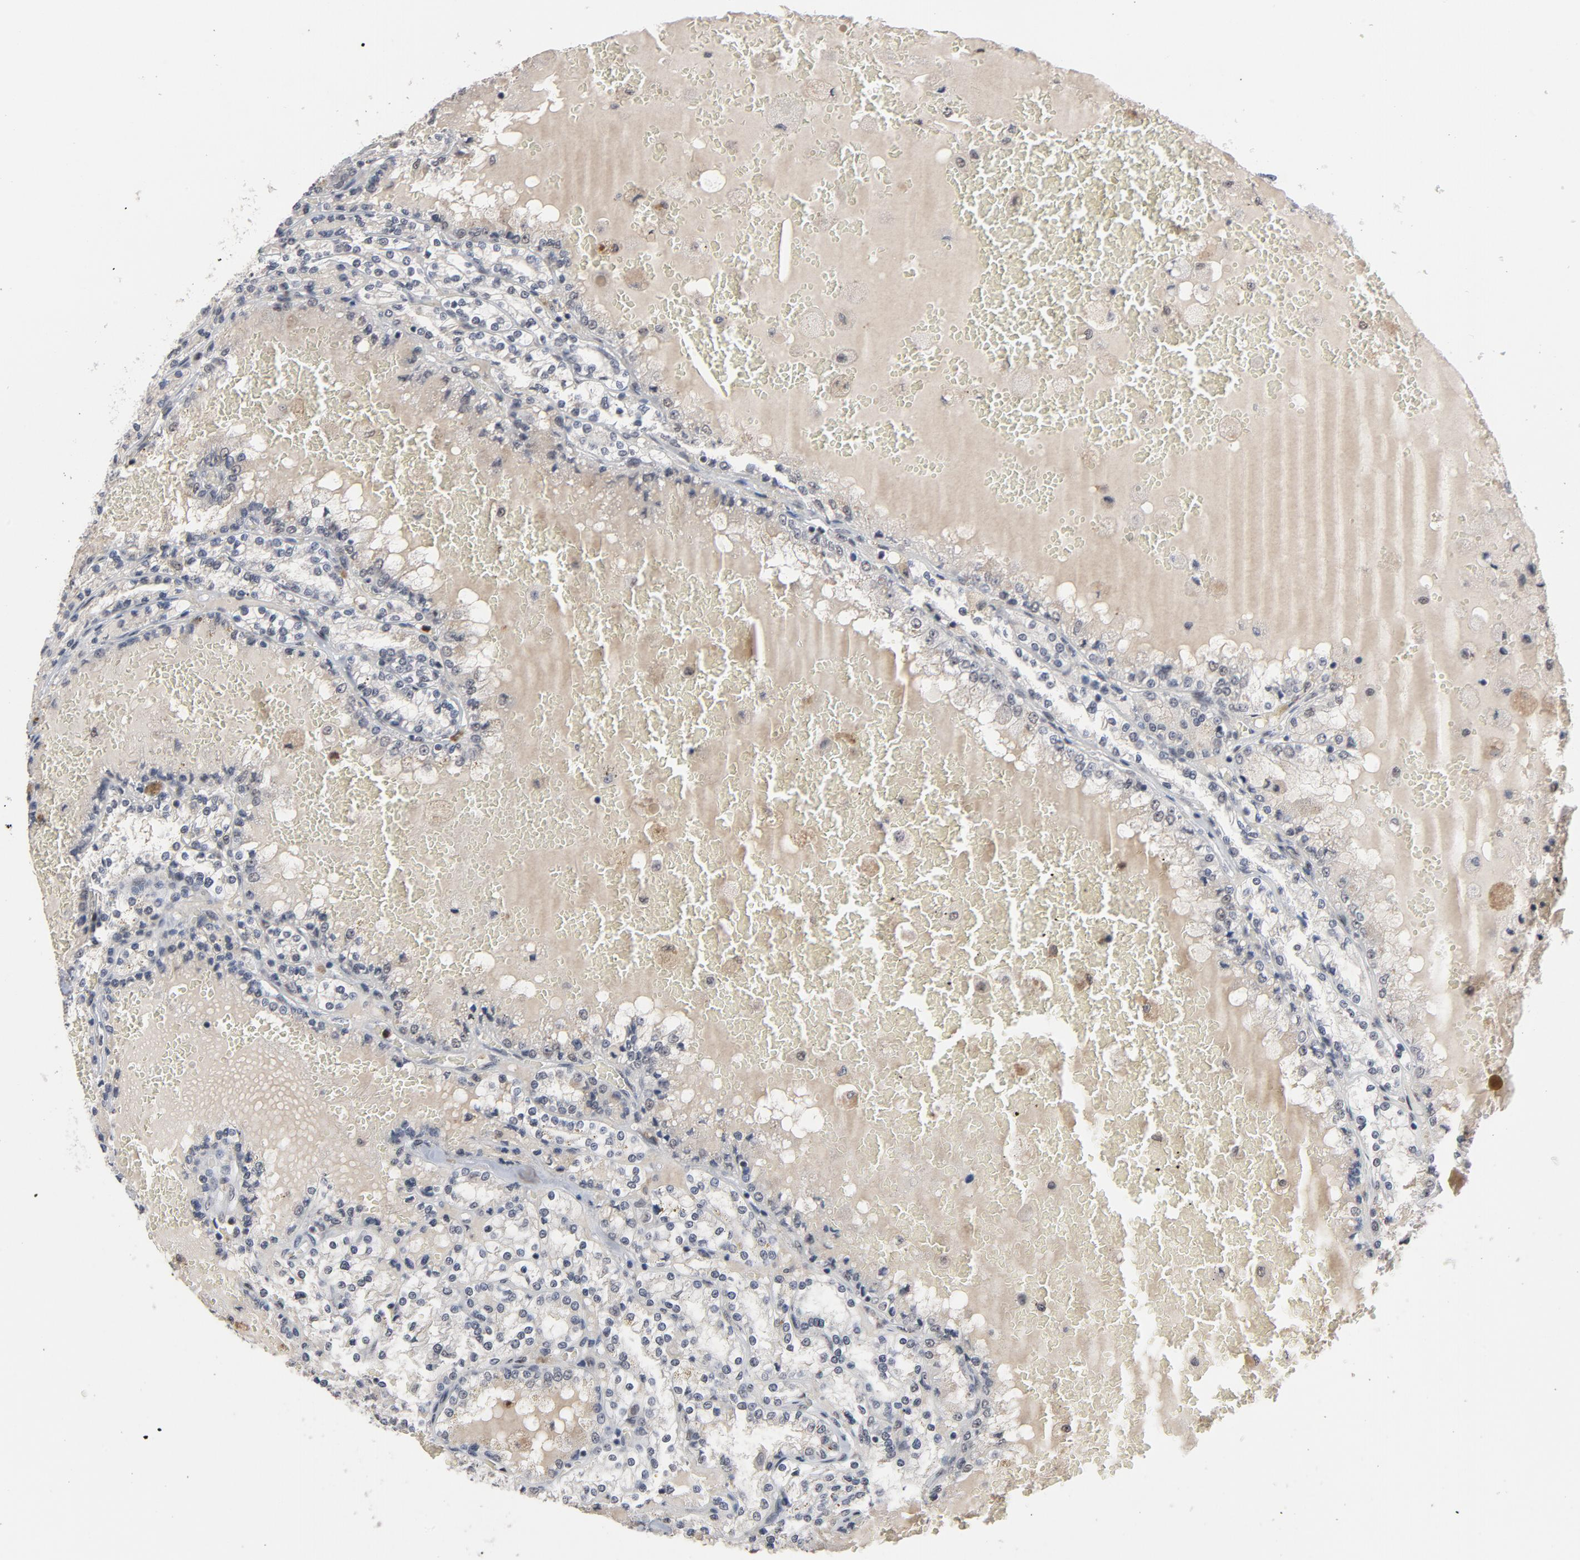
{"staining": {"intensity": "negative", "quantity": "none", "location": "none"}, "tissue": "renal cancer", "cell_type": "Tumor cells", "image_type": "cancer", "snomed": [{"axis": "morphology", "description": "Adenocarcinoma, NOS"}, {"axis": "topography", "description": "Kidney"}], "caption": "Tumor cells show no significant protein staining in renal cancer (adenocarcinoma).", "gene": "RTL5", "patient": {"sex": "female", "age": 56}}